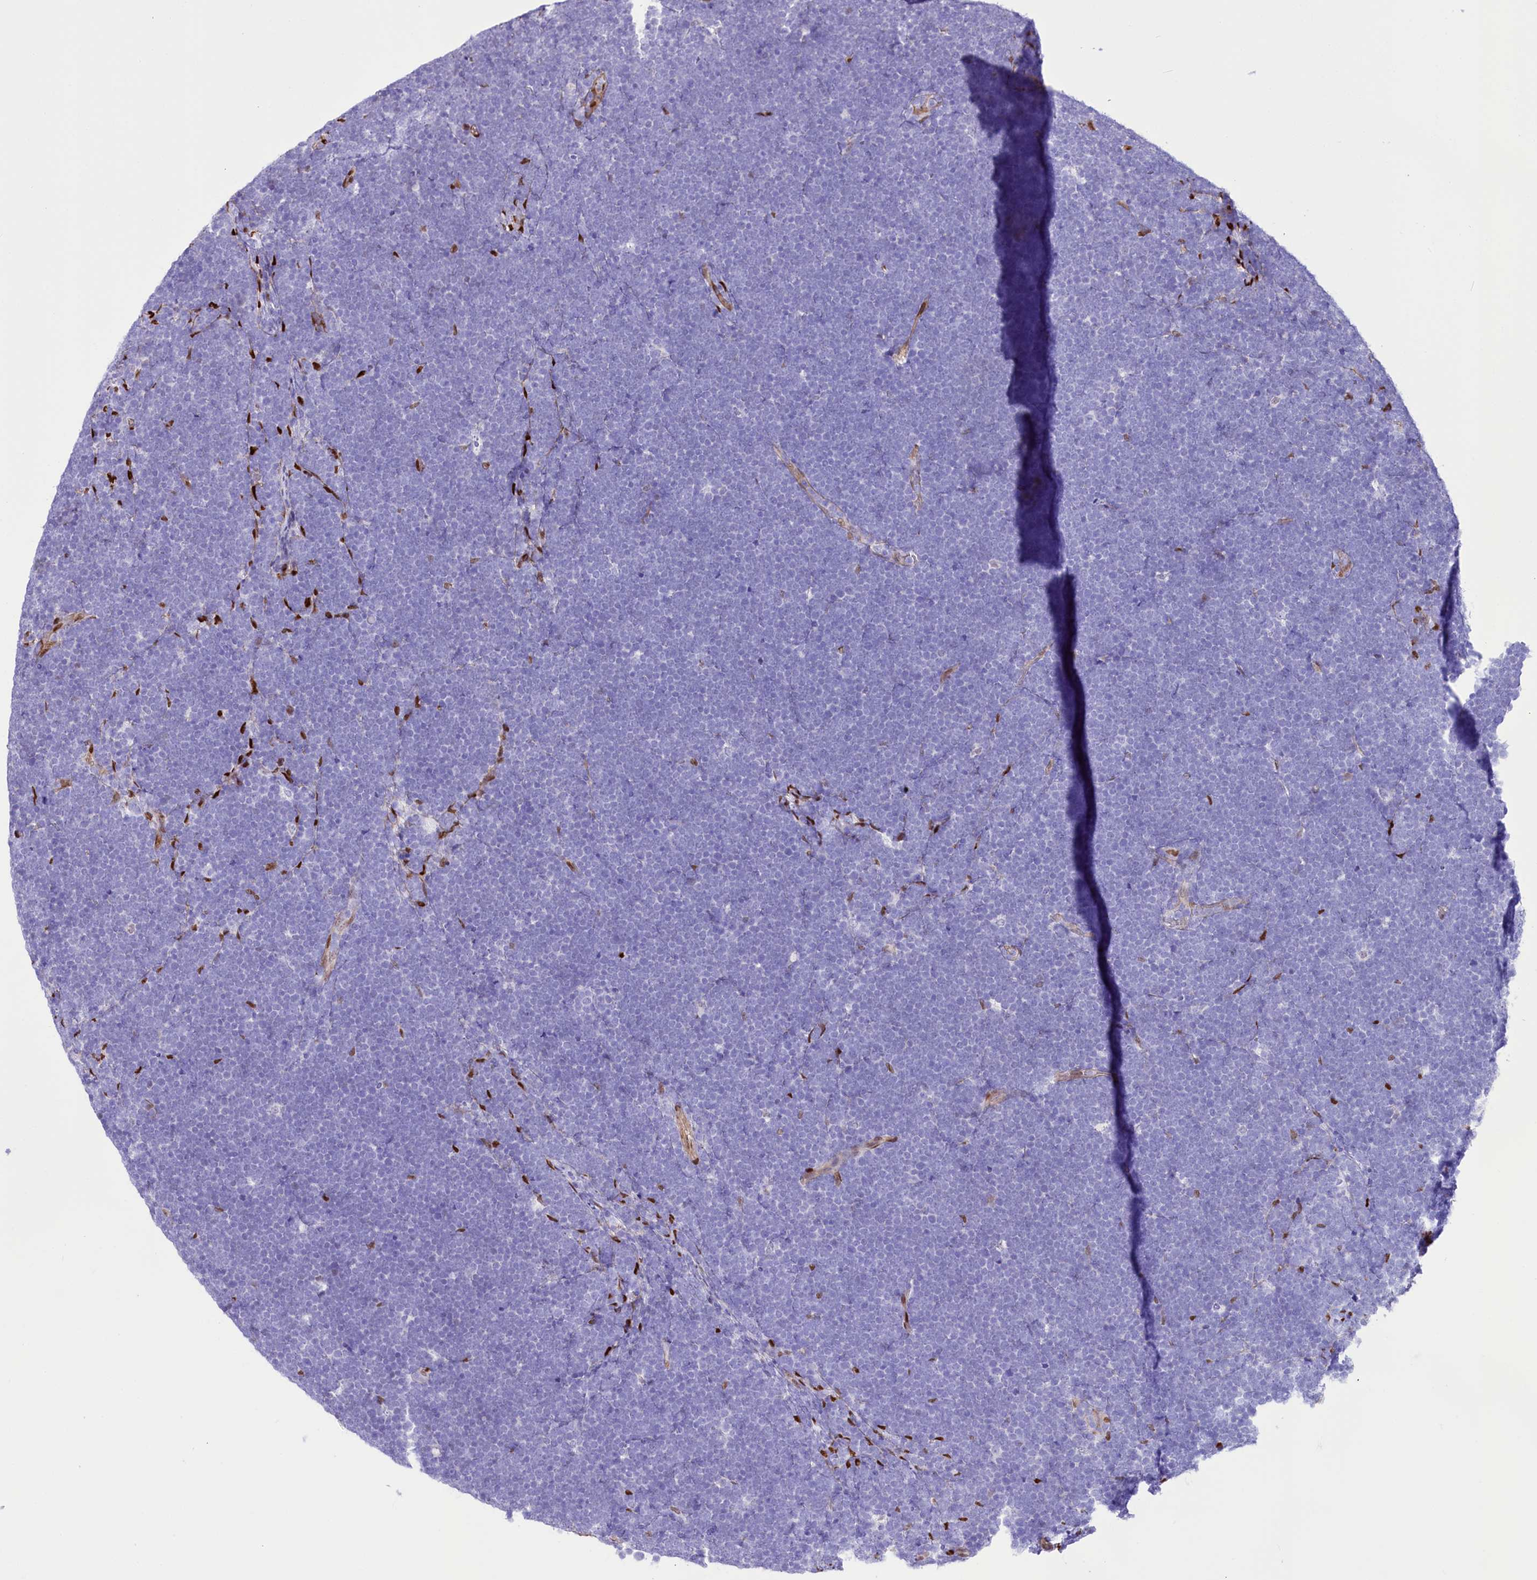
{"staining": {"intensity": "negative", "quantity": "none", "location": "none"}, "tissue": "lymphoma", "cell_type": "Tumor cells", "image_type": "cancer", "snomed": [{"axis": "morphology", "description": "Malignant lymphoma, non-Hodgkin's type, High grade"}, {"axis": "topography", "description": "Lymph node"}], "caption": "Protein analysis of lymphoma displays no significant expression in tumor cells. The staining was performed using DAB (3,3'-diaminobenzidine) to visualize the protein expression in brown, while the nuclei were stained in blue with hematoxylin (Magnification: 20x).", "gene": "PTMS", "patient": {"sex": "male", "age": 13}}